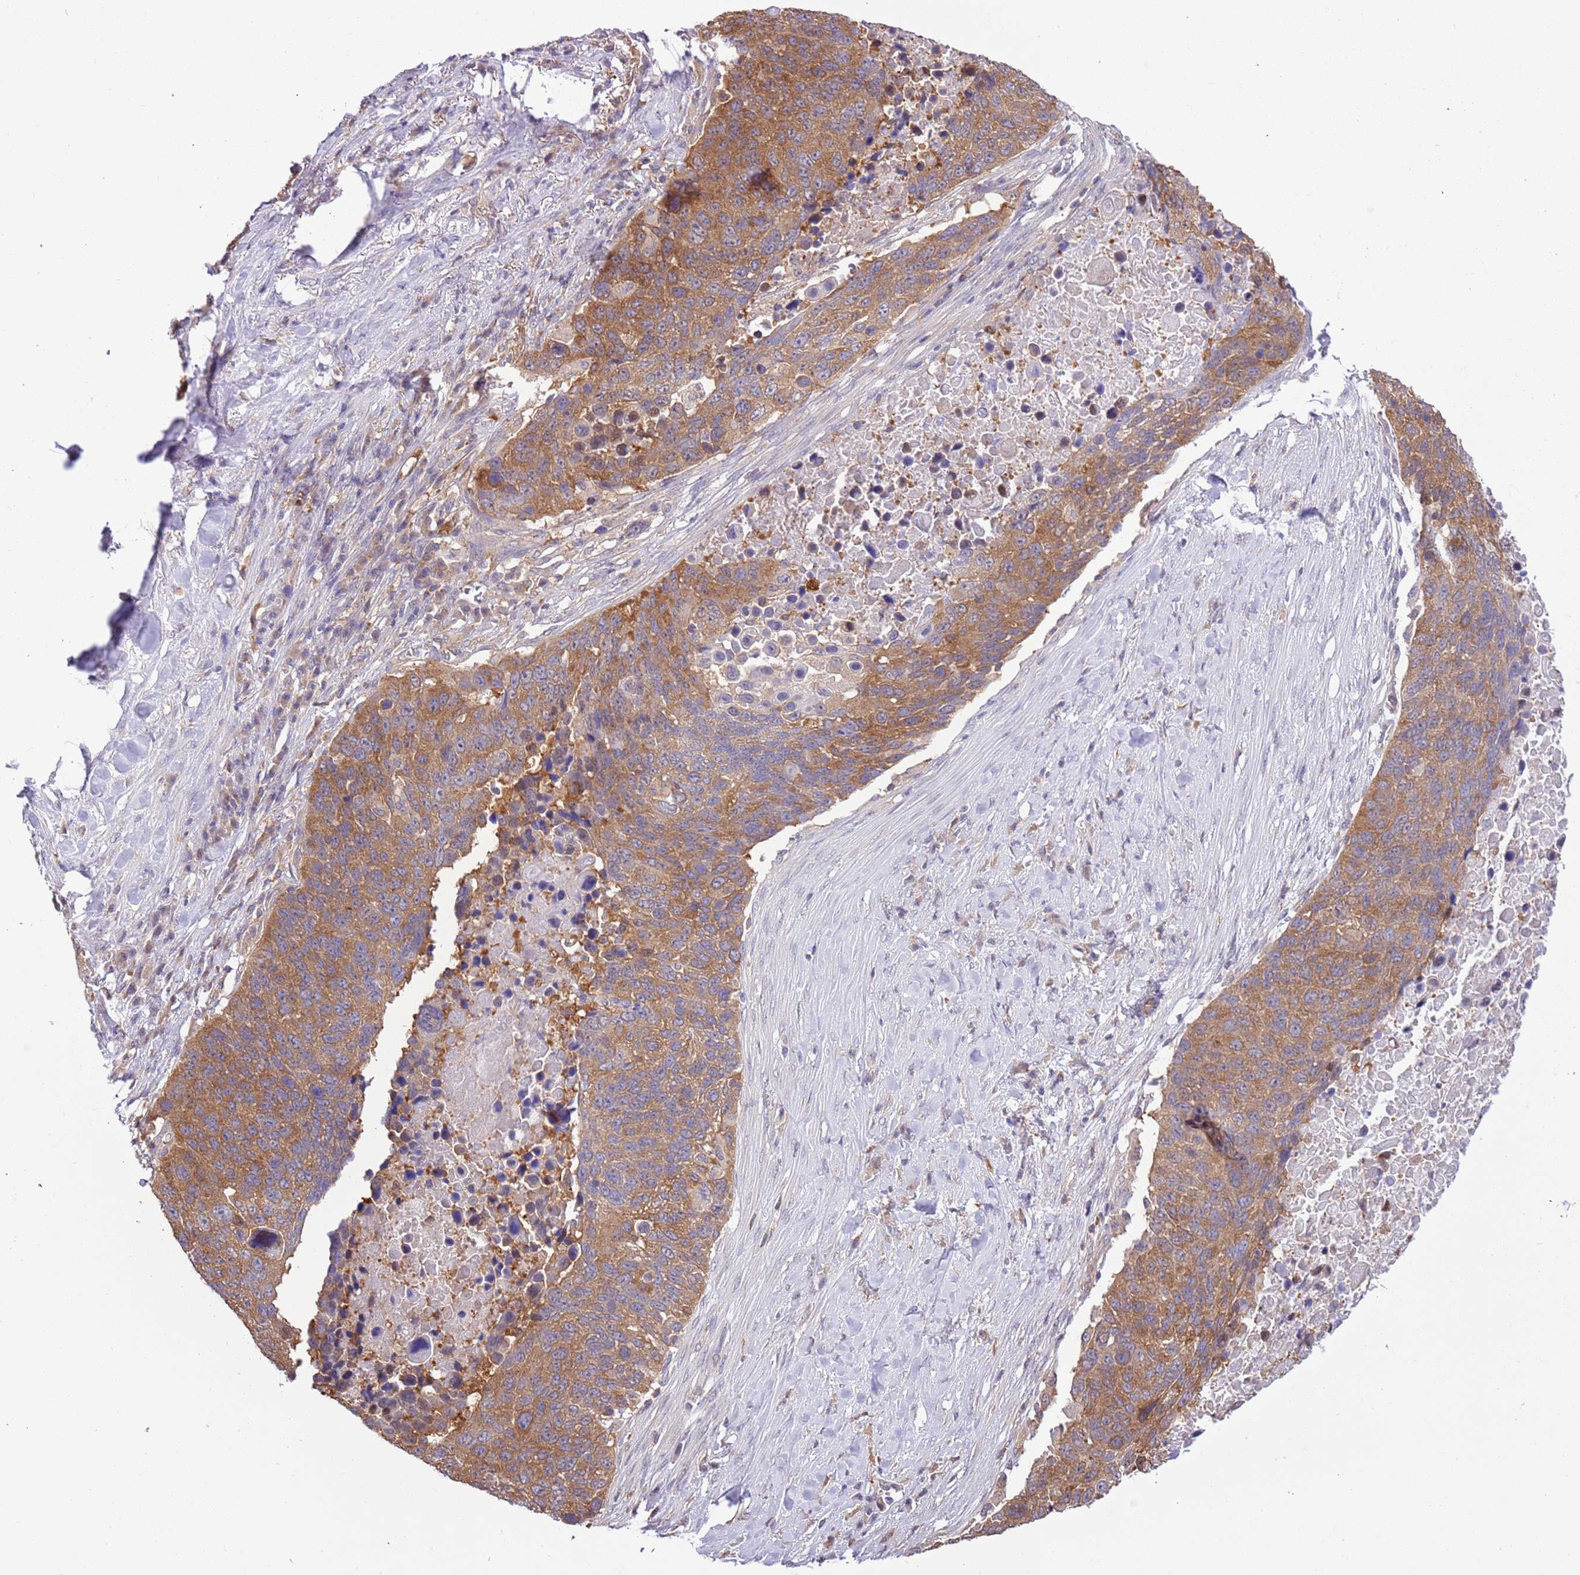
{"staining": {"intensity": "moderate", "quantity": ">75%", "location": "cytoplasmic/membranous"}, "tissue": "lung cancer", "cell_type": "Tumor cells", "image_type": "cancer", "snomed": [{"axis": "morphology", "description": "Normal tissue, NOS"}, {"axis": "morphology", "description": "Squamous cell carcinoma, NOS"}, {"axis": "topography", "description": "Lymph node"}, {"axis": "topography", "description": "Lung"}], "caption": "Moderate cytoplasmic/membranous expression is identified in approximately >75% of tumor cells in lung squamous cell carcinoma. The staining was performed using DAB (3,3'-diaminobenzidine) to visualize the protein expression in brown, while the nuclei were stained in blue with hematoxylin (Magnification: 20x).", "gene": "STIP1", "patient": {"sex": "male", "age": 66}}